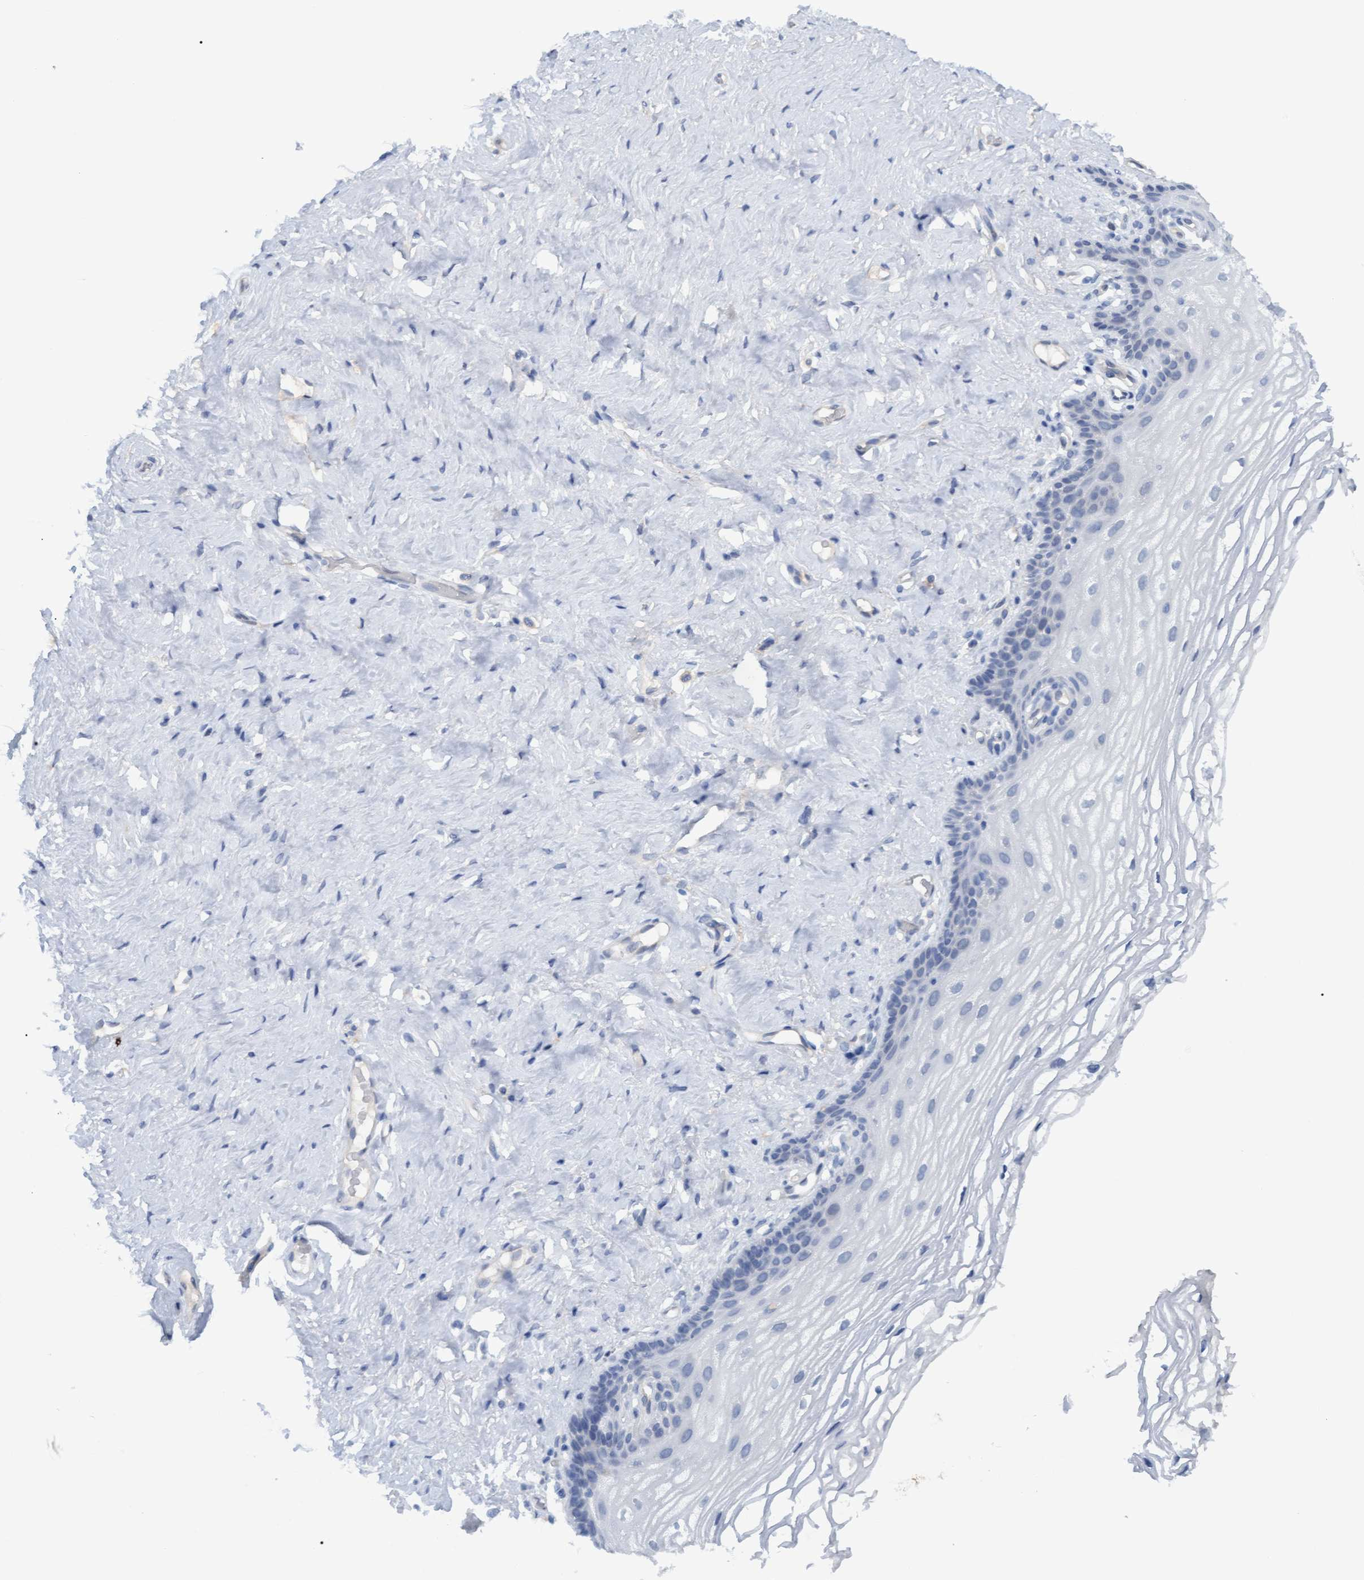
{"staining": {"intensity": "negative", "quantity": "none", "location": "none"}, "tissue": "vagina", "cell_type": "Squamous epithelial cells", "image_type": "normal", "snomed": [{"axis": "morphology", "description": "Normal tissue, NOS"}, {"axis": "morphology", "description": "Adenocarcinoma, NOS"}, {"axis": "topography", "description": "Rectum"}, {"axis": "topography", "description": "Vagina"}], "caption": "DAB (3,3'-diaminobenzidine) immunohistochemical staining of unremarkable human vagina shows no significant staining in squamous epithelial cells. (Stains: DAB immunohistochemistry with hematoxylin counter stain, Microscopy: brightfield microscopy at high magnification).", "gene": "STXBP1", "patient": {"sex": "female", "age": 71}}